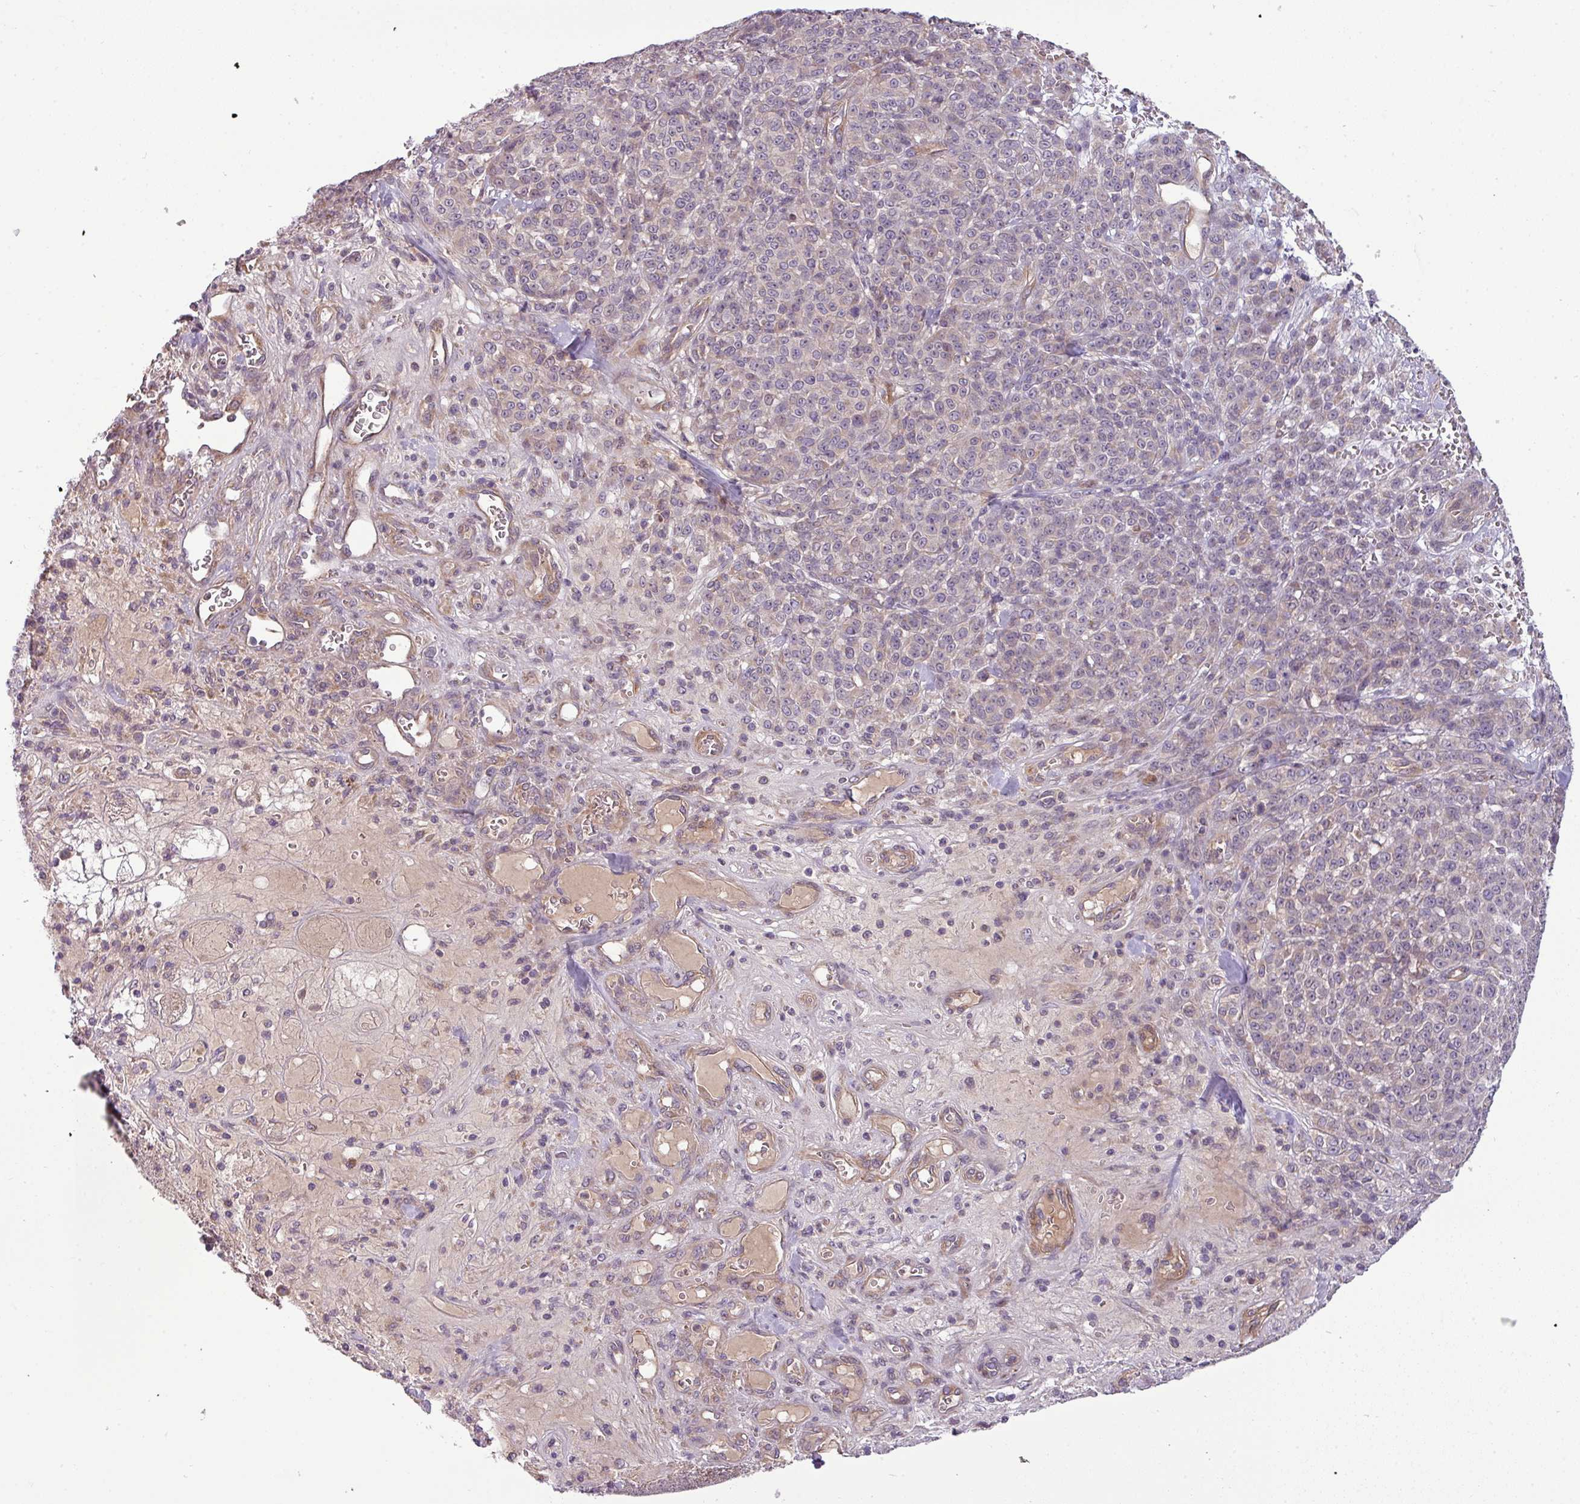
{"staining": {"intensity": "weak", "quantity": "<25%", "location": "cytoplasmic/membranous"}, "tissue": "melanoma", "cell_type": "Tumor cells", "image_type": "cancer", "snomed": [{"axis": "morphology", "description": "Normal tissue, NOS"}, {"axis": "morphology", "description": "Malignant melanoma, NOS"}, {"axis": "topography", "description": "Skin"}], "caption": "DAB immunohistochemical staining of human malignant melanoma reveals no significant positivity in tumor cells.", "gene": "ZNF35", "patient": {"sex": "female", "age": 34}}